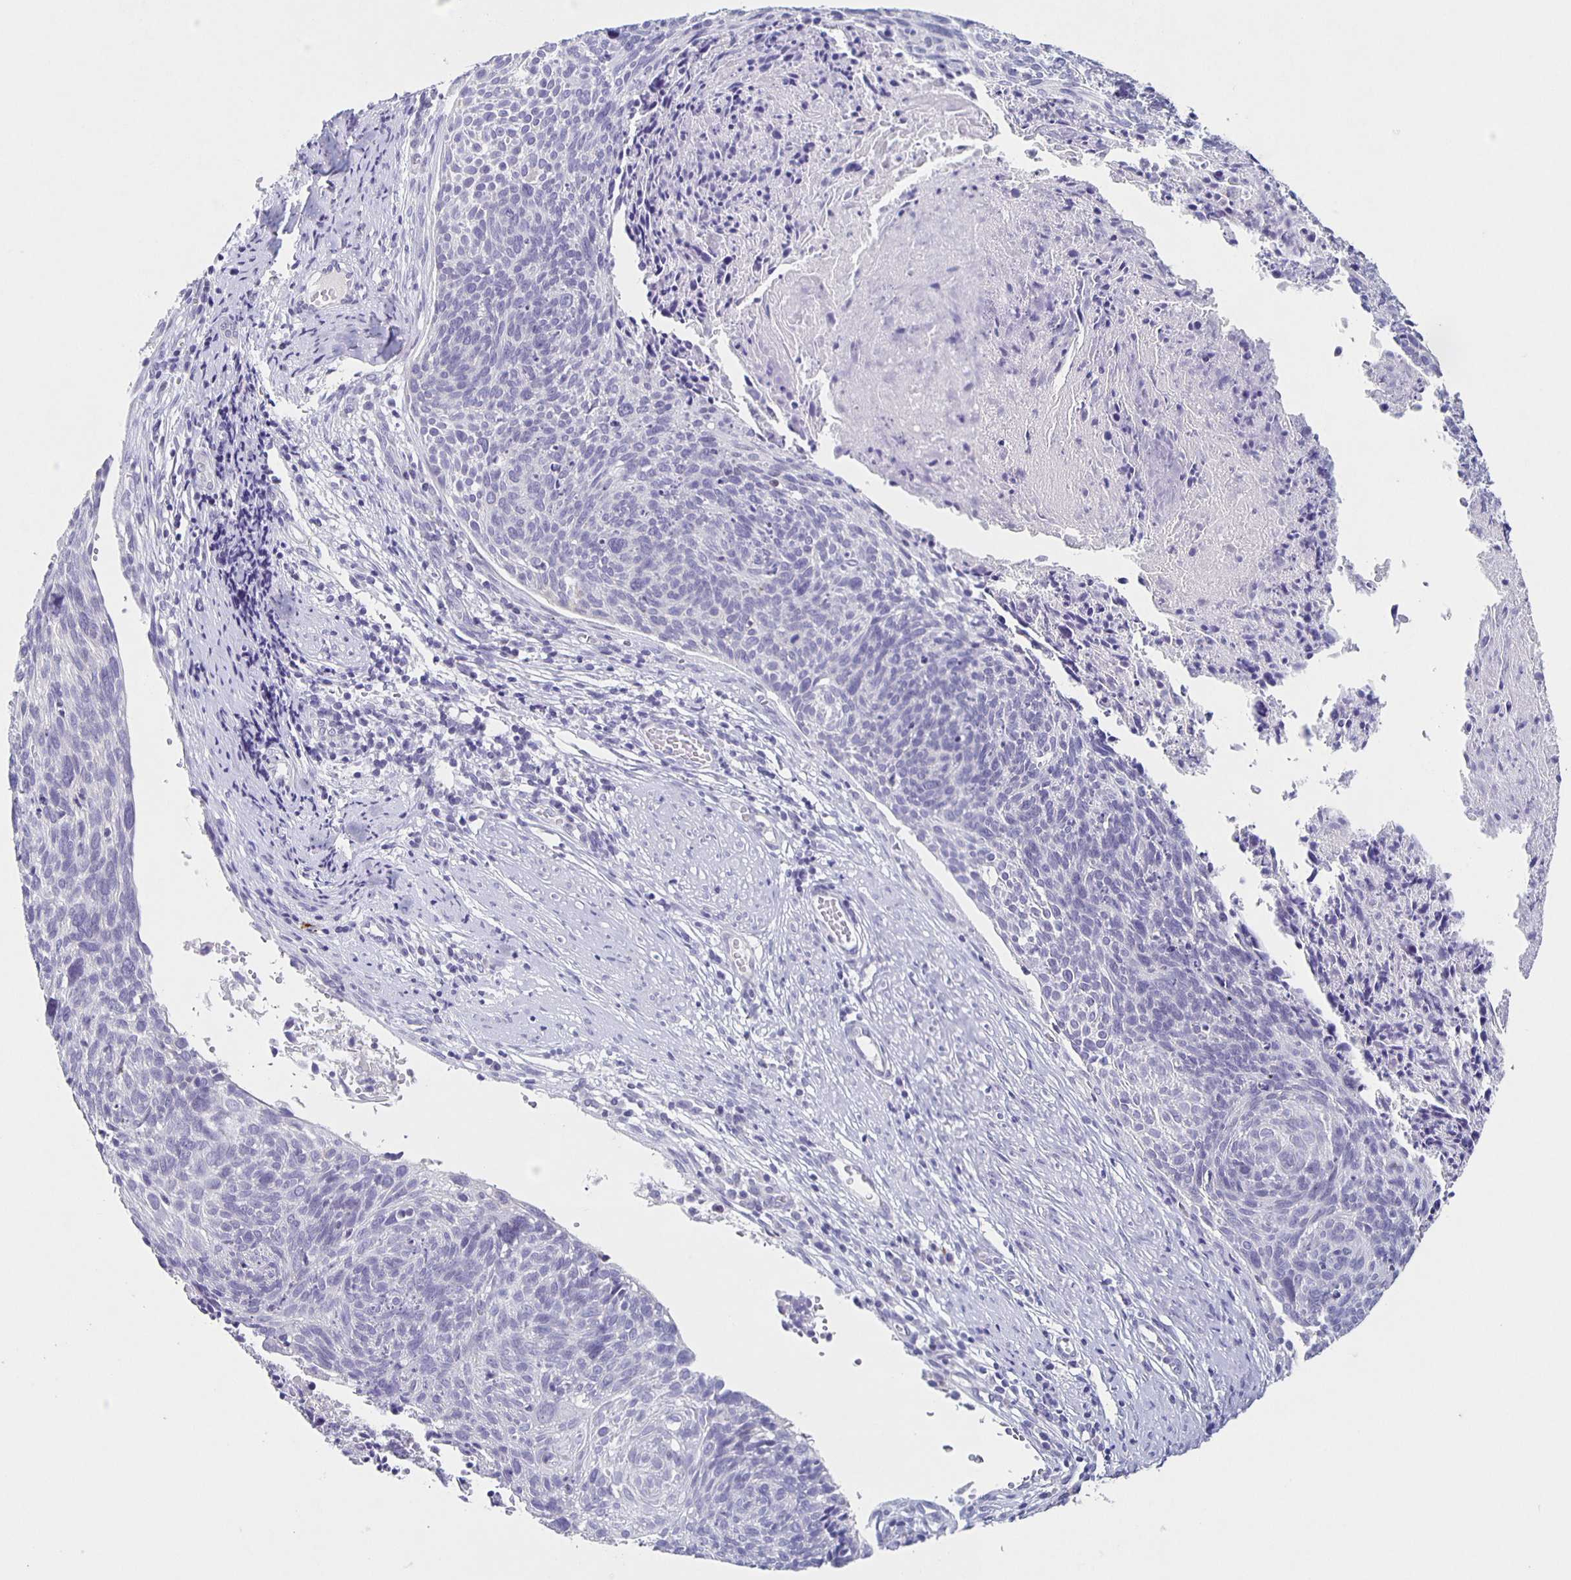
{"staining": {"intensity": "negative", "quantity": "none", "location": "none"}, "tissue": "cervical cancer", "cell_type": "Tumor cells", "image_type": "cancer", "snomed": [{"axis": "morphology", "description": "Squamous cell carcinoma, NOS"}, {"axis": "topography", "description": "Cervix"}], "caption": "Tumor cells are negative for protein expression in human cervical cancer.", "gene": "CARNS1", "patient": {"sex": "female", "age": 49}}